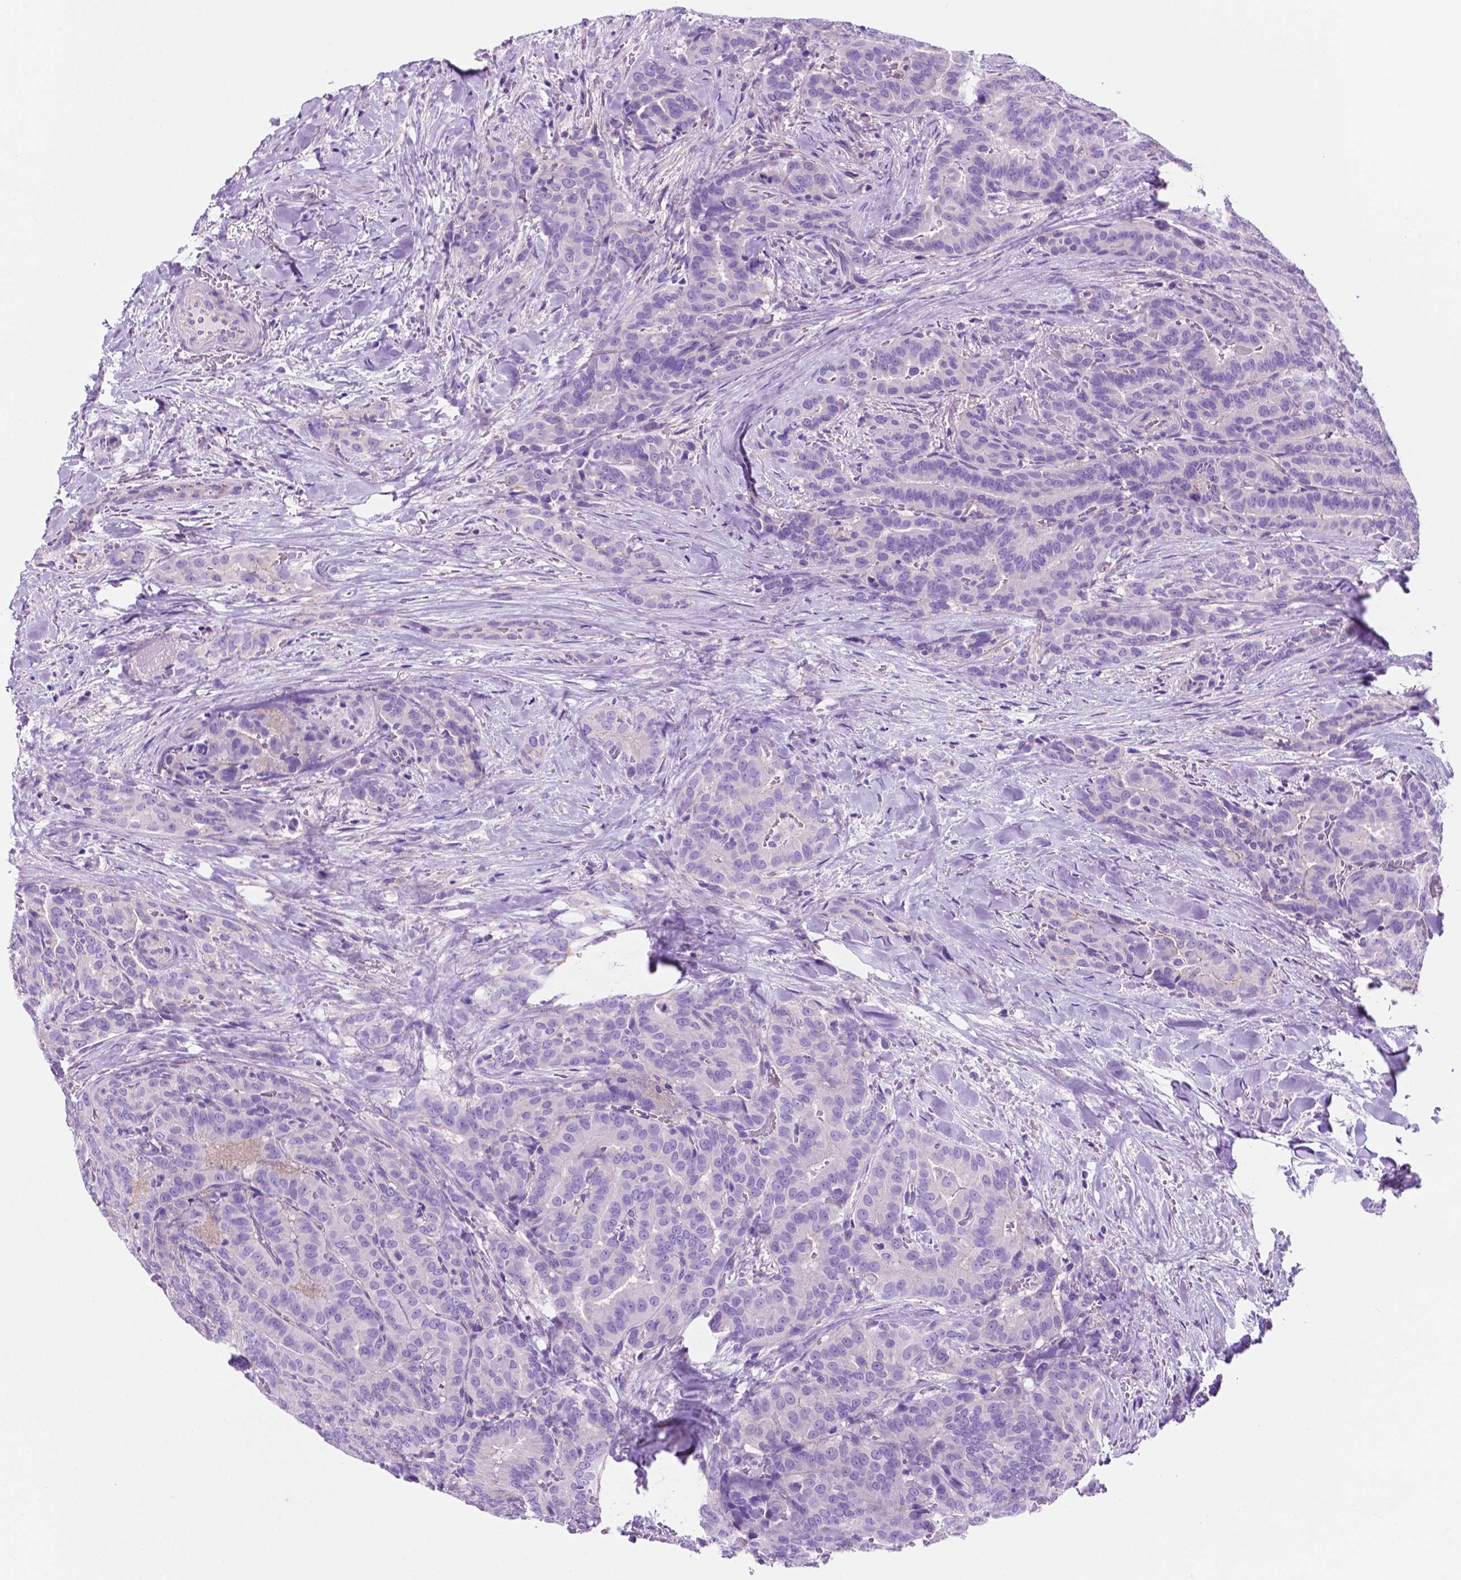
{"staining": {"intensity": "negative", "quantity": "none", "location": "none"}, "tissue": "thyroid cancer", "cell_type": "Tumor cells", "image_type": "cancer", "snomed": [{"axis": "morphology", "description": "Papillary adenocarcinoma, NOS"}, {"axis": "topography", "description": "Thyroid gland"}], "caption": "Immunohistochemistry of human papillary adenocarcinoma (thyroid) demonstrates no positivity in tumor cells.", "gene": "IGFN1", "patient": {"sex": "male", "age": 61}}